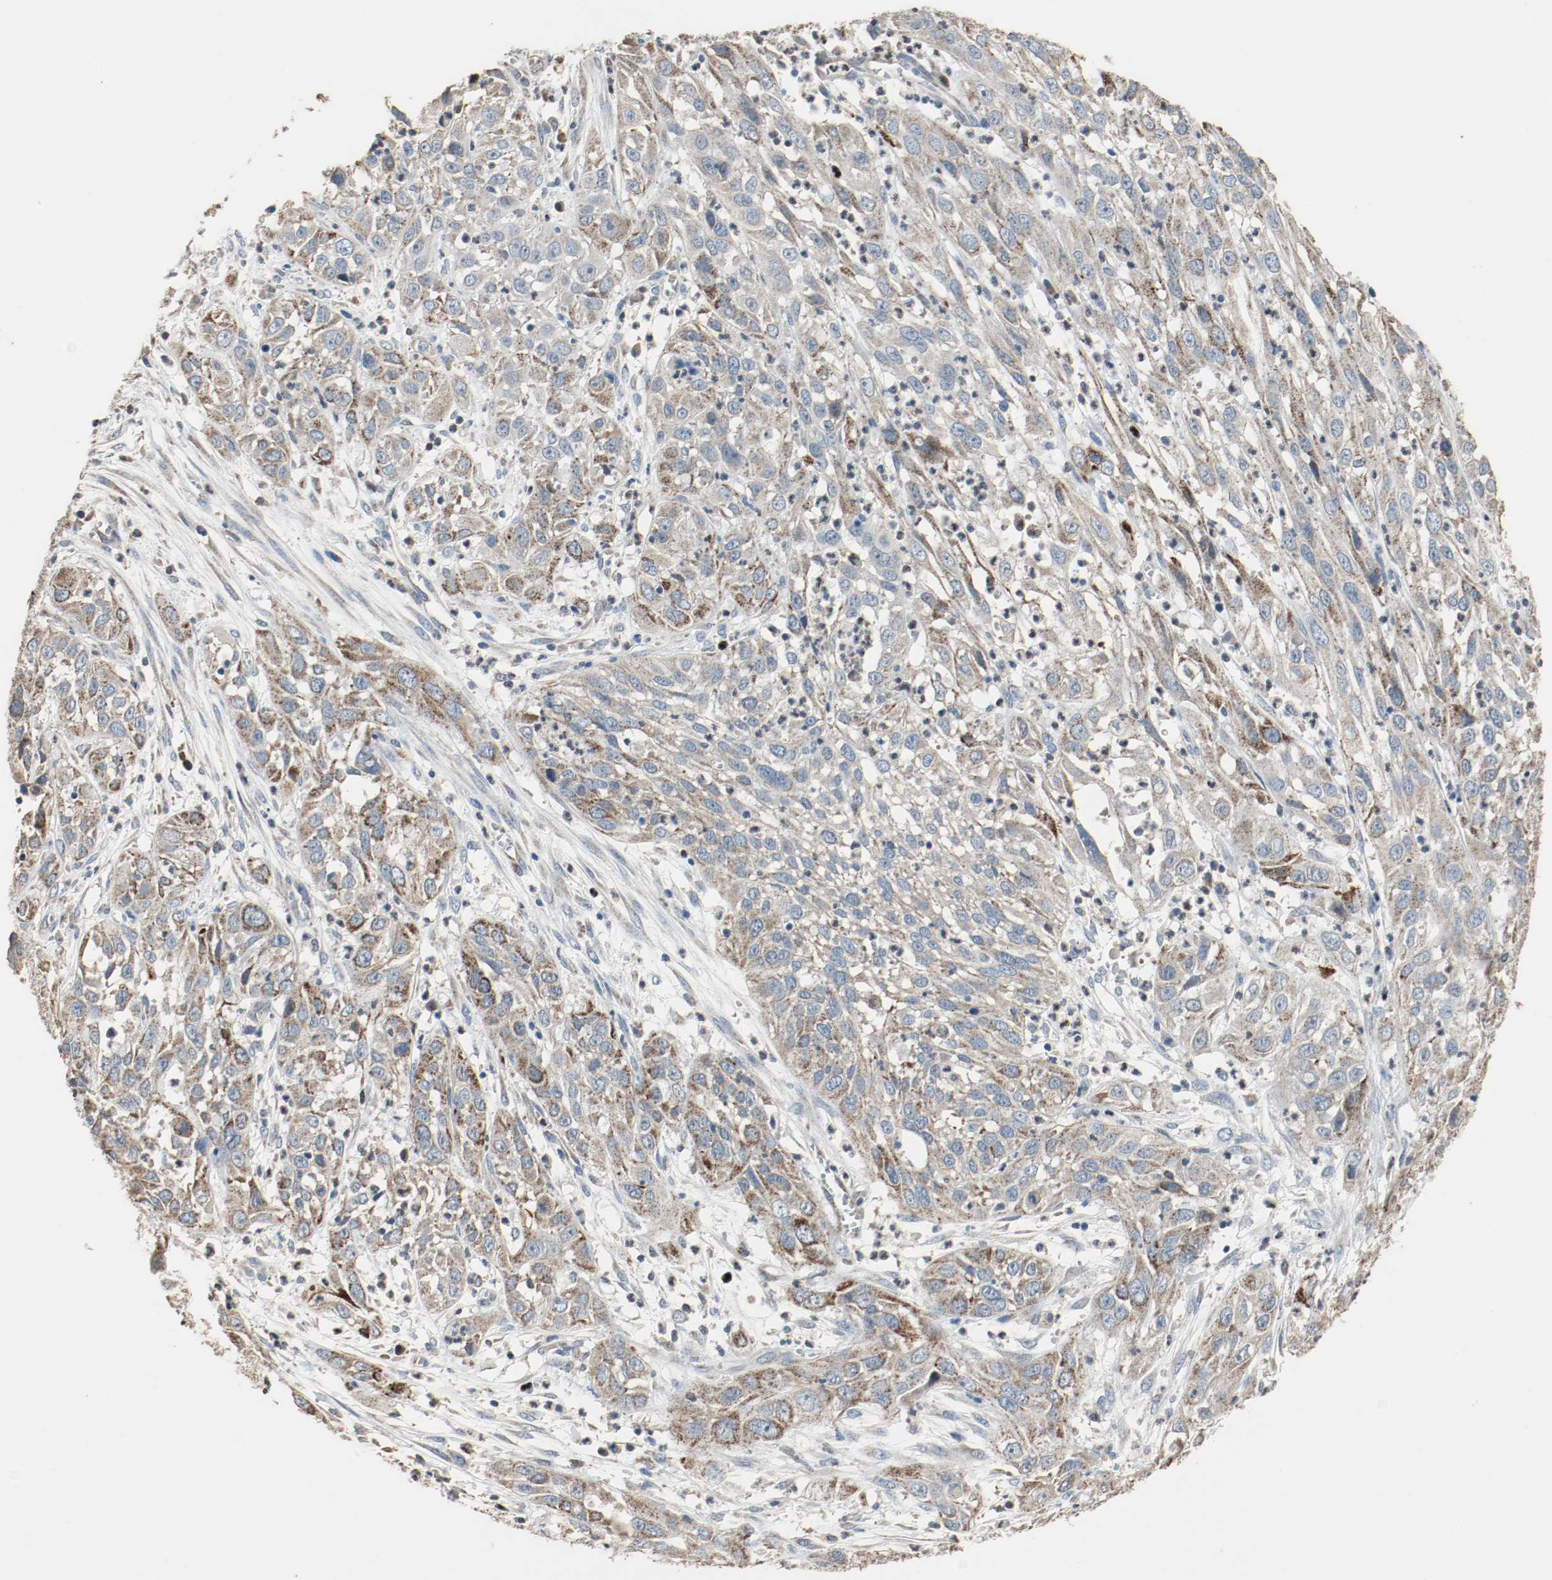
{"staining": {"intensity": "strong", "quantity": ">75%", "location": "cytoplasmic/membranous"}, "tissue": "cervical cancer", "cell_type": "Tumor cells", "image_type": "cancer", "snomed": [{"axis": "morphology", "description": "Squamous cell carcinoma, NOS"}, {"axis": "topography", "description": "Cervix"}], "caption": "Cervical cancer stained with DAB (3,3'-diaminobenzidine) immunohistochemistry displays high levels of strong cytoplasmic/membranous positivity in approximately >75% of tumor cells. Using DAB (brown) and hematoxylin (blue) stains, captured at high magnification using brightfield microscopy.", "gene": "ALDH4A1", "patient": {"sex": "female", "age": 32}}